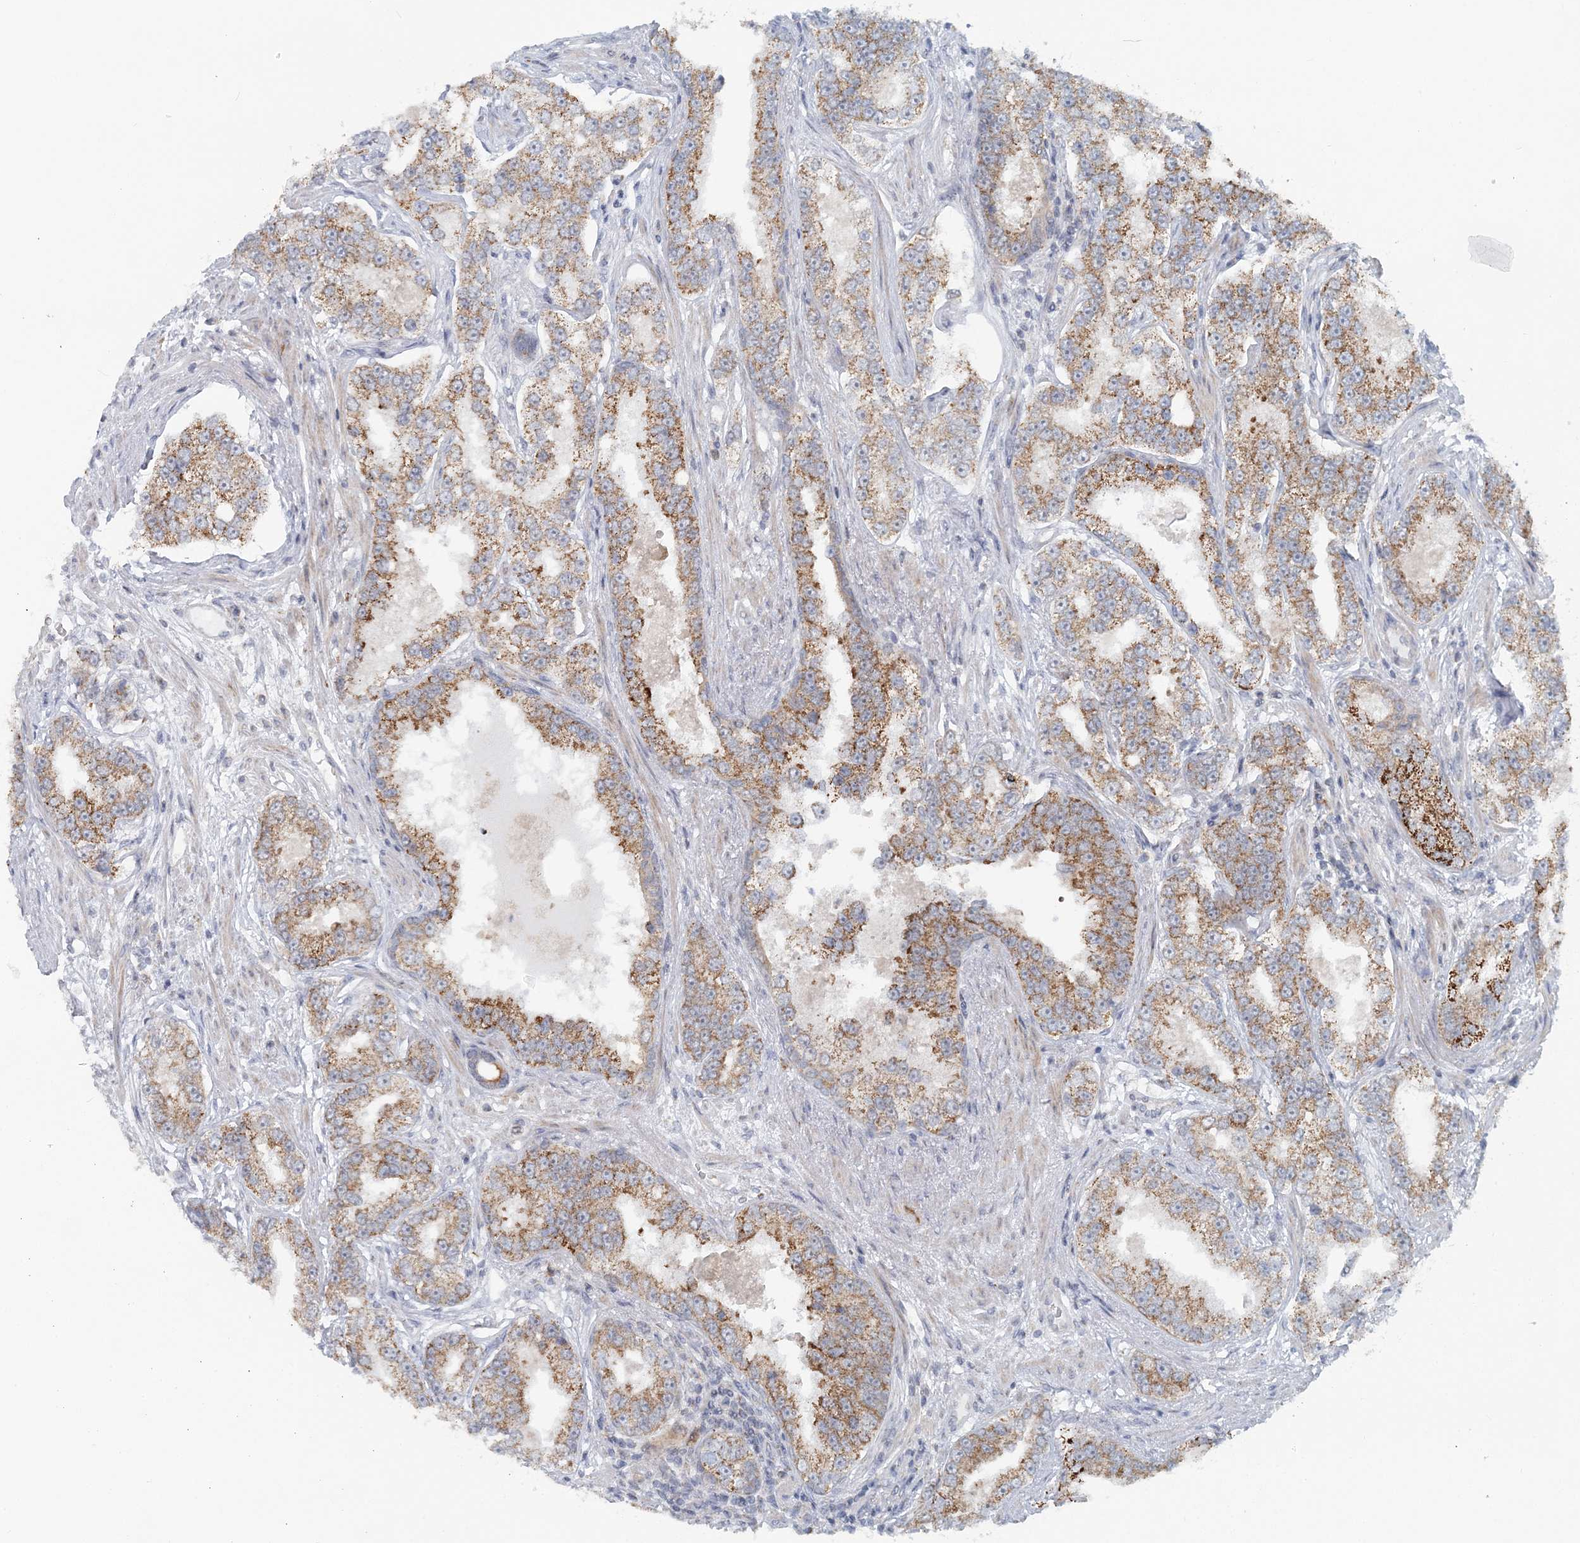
{"staining": {"intensity": "moderate", "quantity": ">75%", "location": "cytoplasmic/membranous"}, "tissue": "prostate cancer", "cell_type": "Tumor cells", "image_type": "cancer", "snomed": [{"axis": "morphology", "description": "Normal tissue, NOS"}, {"axis": "morphology", "description": "Adenocarcinoma, High grade"}, {"axis": "topography", "description": "Prostate"}], "caption": "Protein analysis of adenocarcinoma (high-grade) (prostate) tissue shows moderate cytoplasmic/membranous positivity in about >75% of tumor cells.", "gene": "RNF150", "patient": {"sex": "male", "age": 83}}